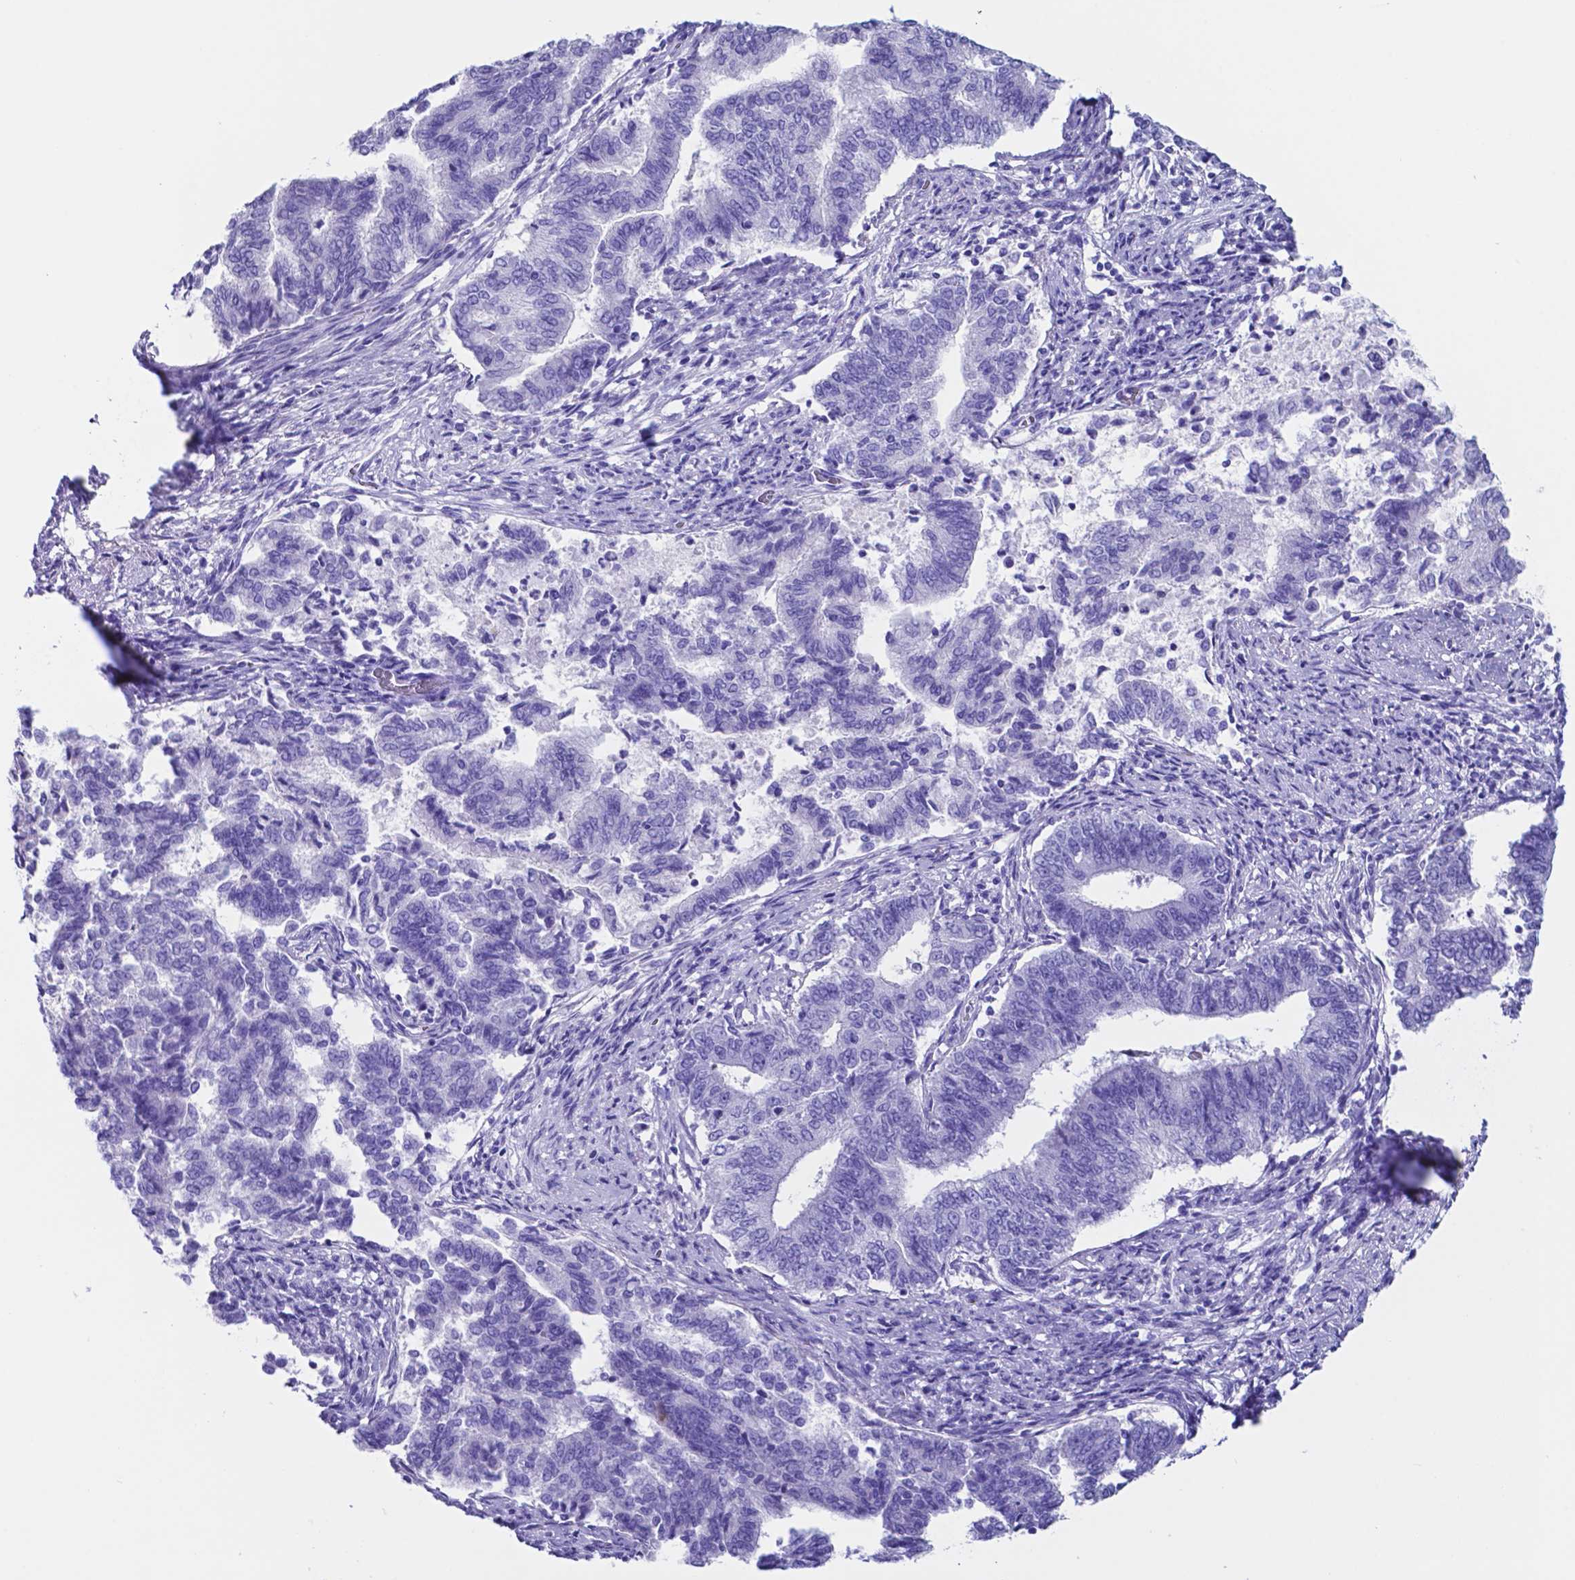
{"staining": {"intensity": "negative", "quantity": "none", "location": "none"}, "tissue": "endometrial cancer", "cell_type": "Tumor cells", "image_type": "cancer", "snomed": [{"axis": "morphology", "description": "Adenocarcinoma, NOS"}, {"axis": "topography", "description": "Endometrium"}], "caption": "Tumor cells show no significant positivity in endometrial cancer.", "gene": "DNAAF8", "patient": {"sex": "female", "age": 65}}